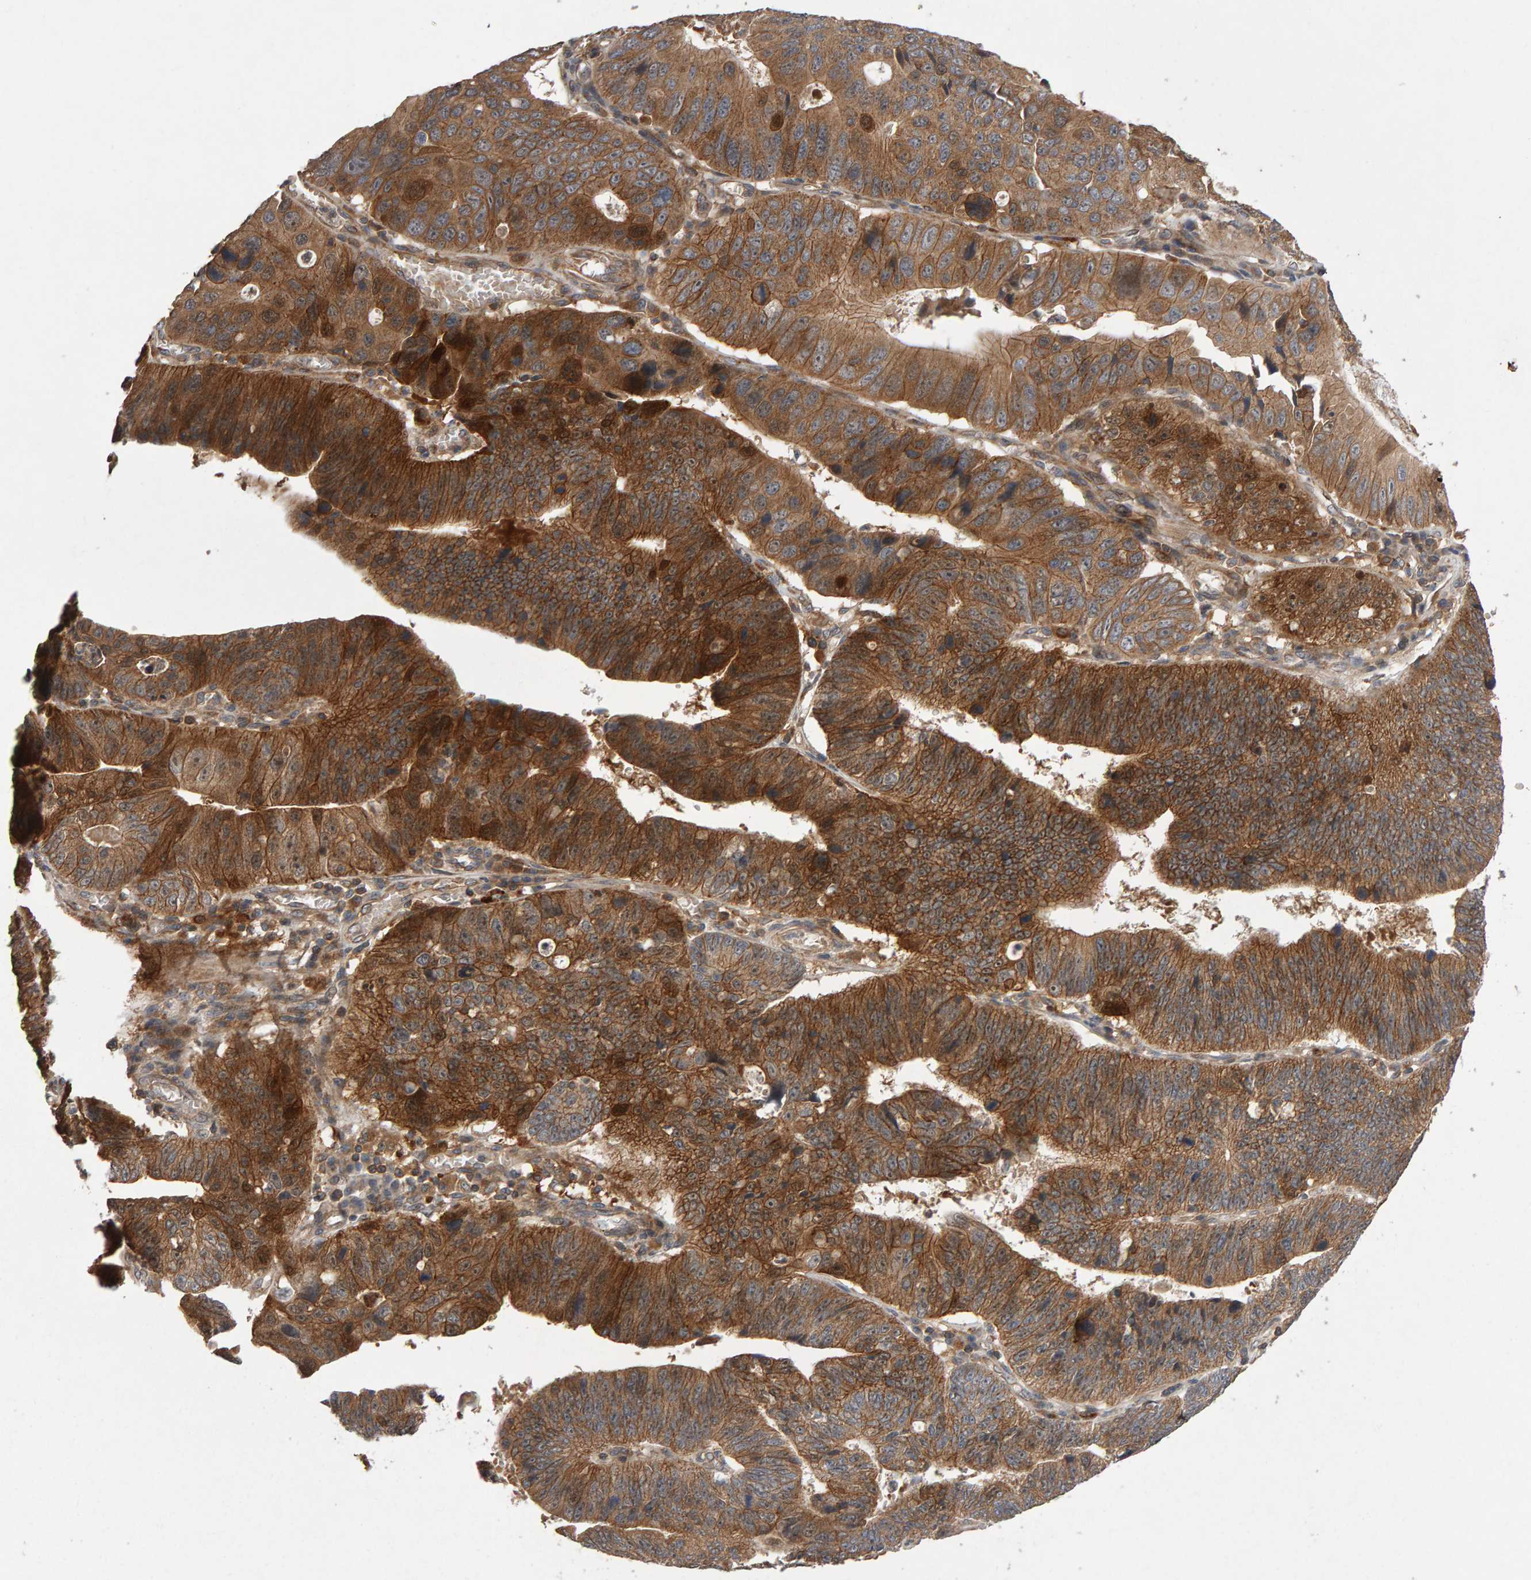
{"staining": {"intensity": "strong", "quantity": ">75%", "location": "cytoplasmic/membranous"}, "tissue": "stomach cancer", "cell_type": "Tumor cells", "image_type": "cancer", "snomed": [{"axis": "morphology", "description": "Adenocarcinoma, NOS"}, {"axis": "topography", "description": "Stomach"}], "caption": "Immunohistochemical staining of stomach adenocarcinoma demonstrates strong cytoplasmic/membranous protein staining in about >75% of tumor cells.", "gene": "PGS1", "patient": {"sex": "male", "age": 59}}